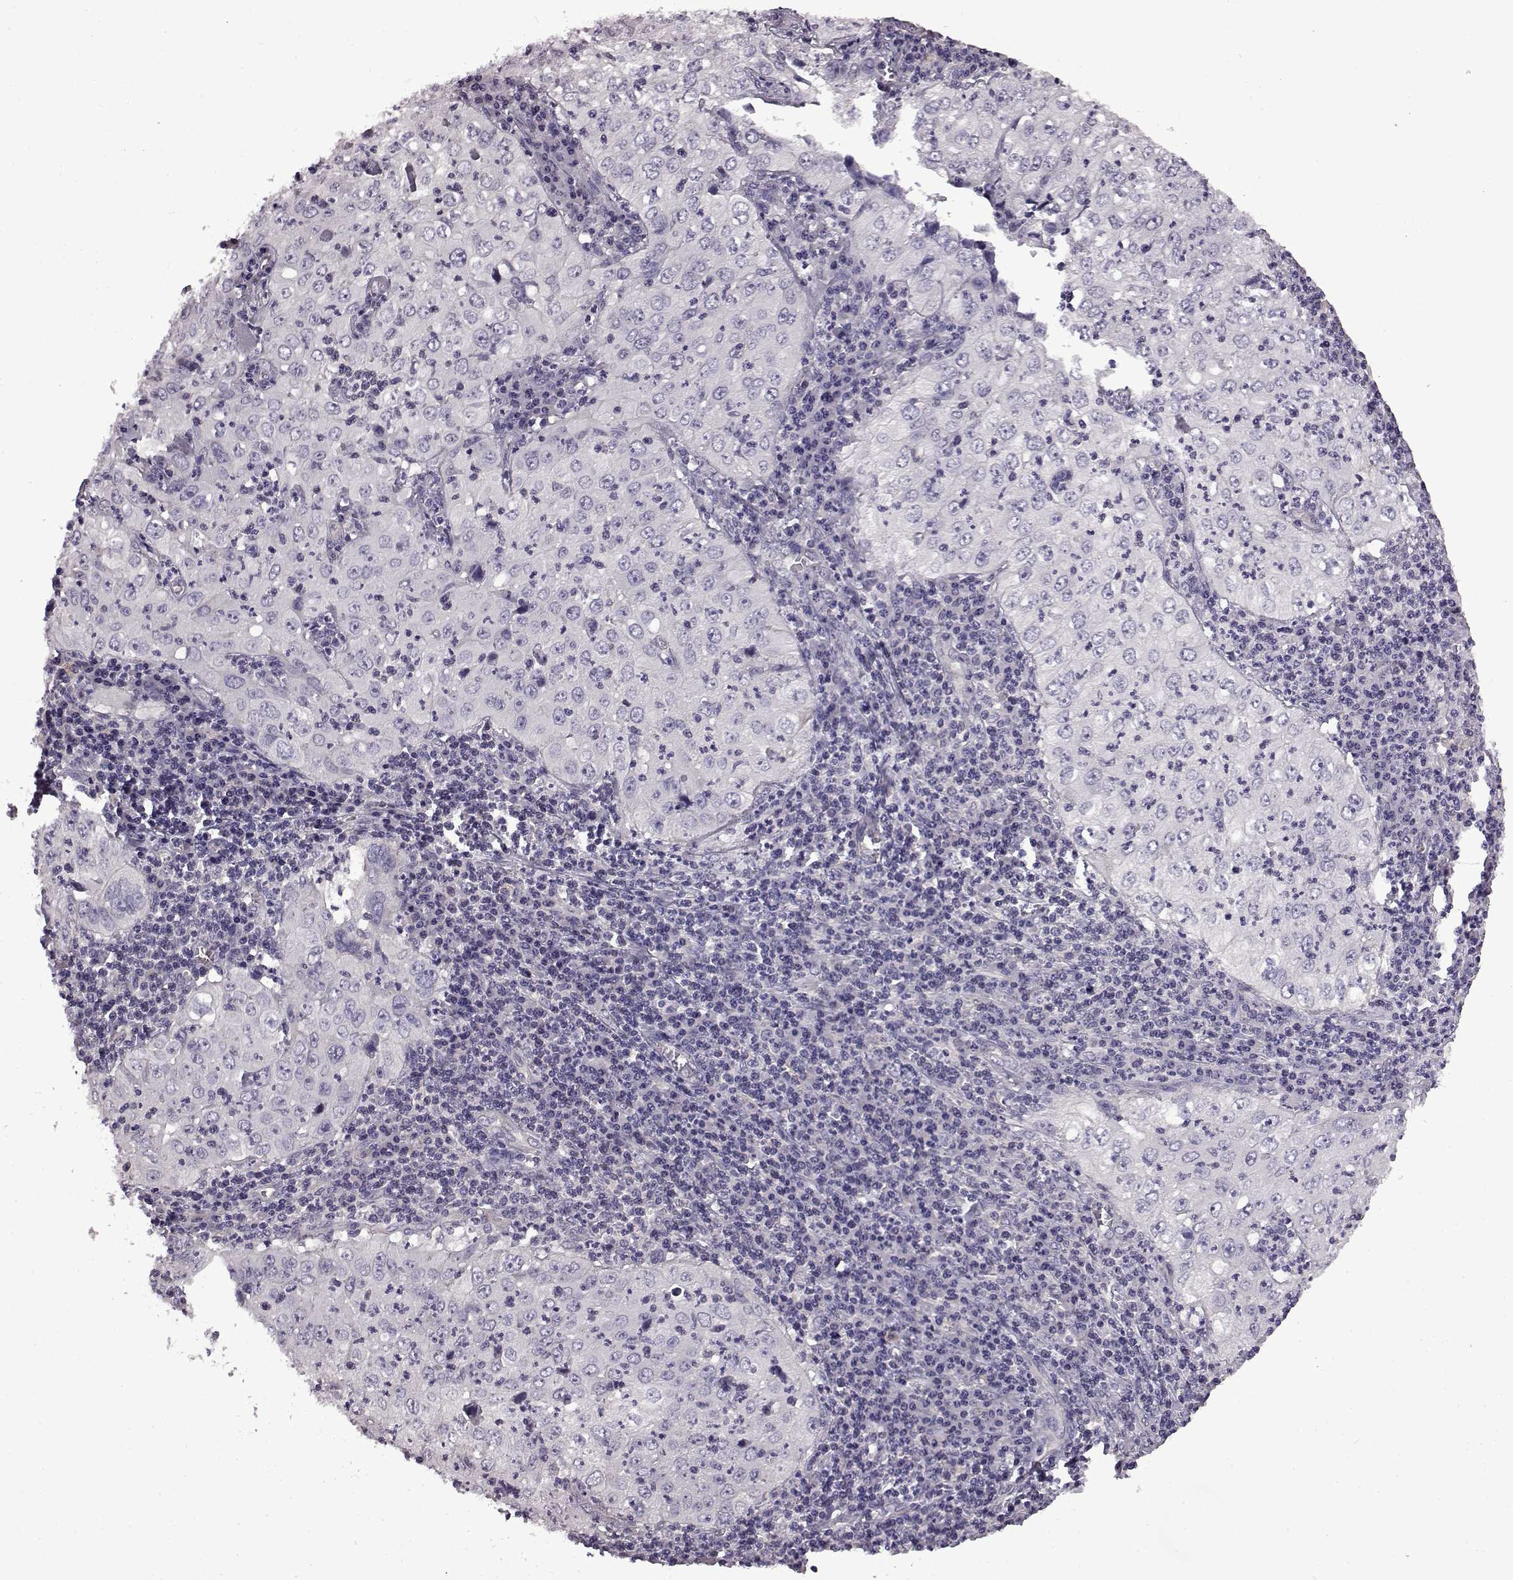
{"staining": {"intensity": "negative", "quantity": "none", "location": "none"}, "tissue": "cervical cancer", "cell_type": "Tumor cells", "image_type": "cancer", "snomed": [{"axis": "morphology", "description": "Squamous cell carcinoma, NOS"}, {"axis": "topography", "description": "Cervix"}], "caption": "This is an immunohistochemistry (IHC) micrograph of cervical cancer (squamous cell carcinoma). There is no positivity in tumor cells.", "gene": "EDDM3B", "patient": {"sex": "female", "age": 24}}